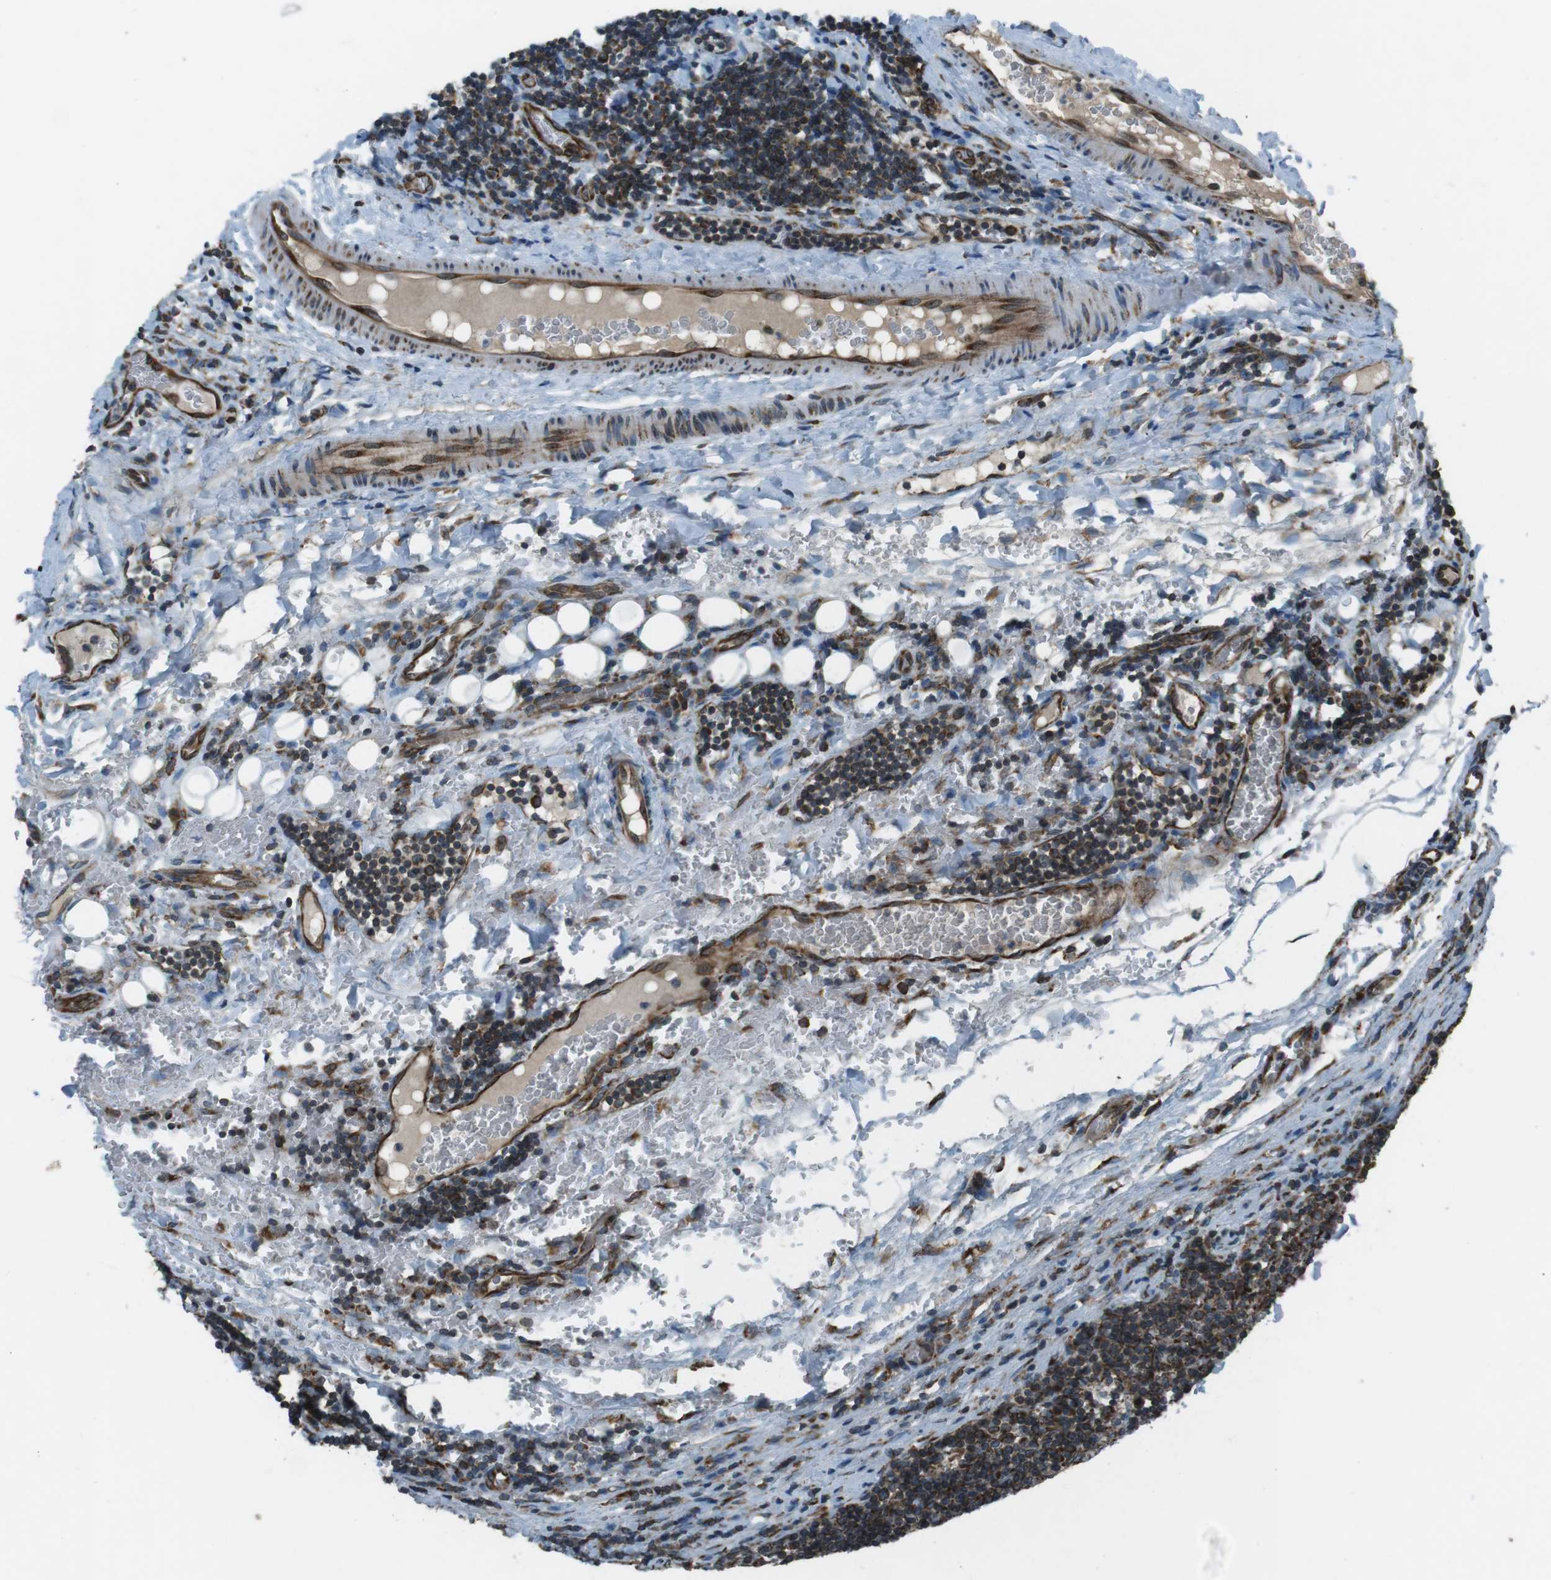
{"staining": {"intensity": "moderate", "quantity": ">75%", "location": "cytoplasmic/membranous"}, "tissue": "lymph node", "cell_type": "Germinal center cells", "image_type": "normal", "snomed": [{"axis": "morphology", "description": "Normal tissue, NOS"}, {"axis": "topography", "description": "Lymph node"}, {"axis": "topography", "description": "Salivary gland"}], "caption": "Benign lymph node was stained to show a protein in brown. There is medium levels of moderate cytoplasmic/membranous expression in about >75% of germinal center cells. The staining was performed using DAB to visualize the protein expression in brown, while the nuclei were stained in blue with hematoxylin (Magnification: 20x).", "gene": "KTN1", "patient": {"sex": "male", "age": 8}}